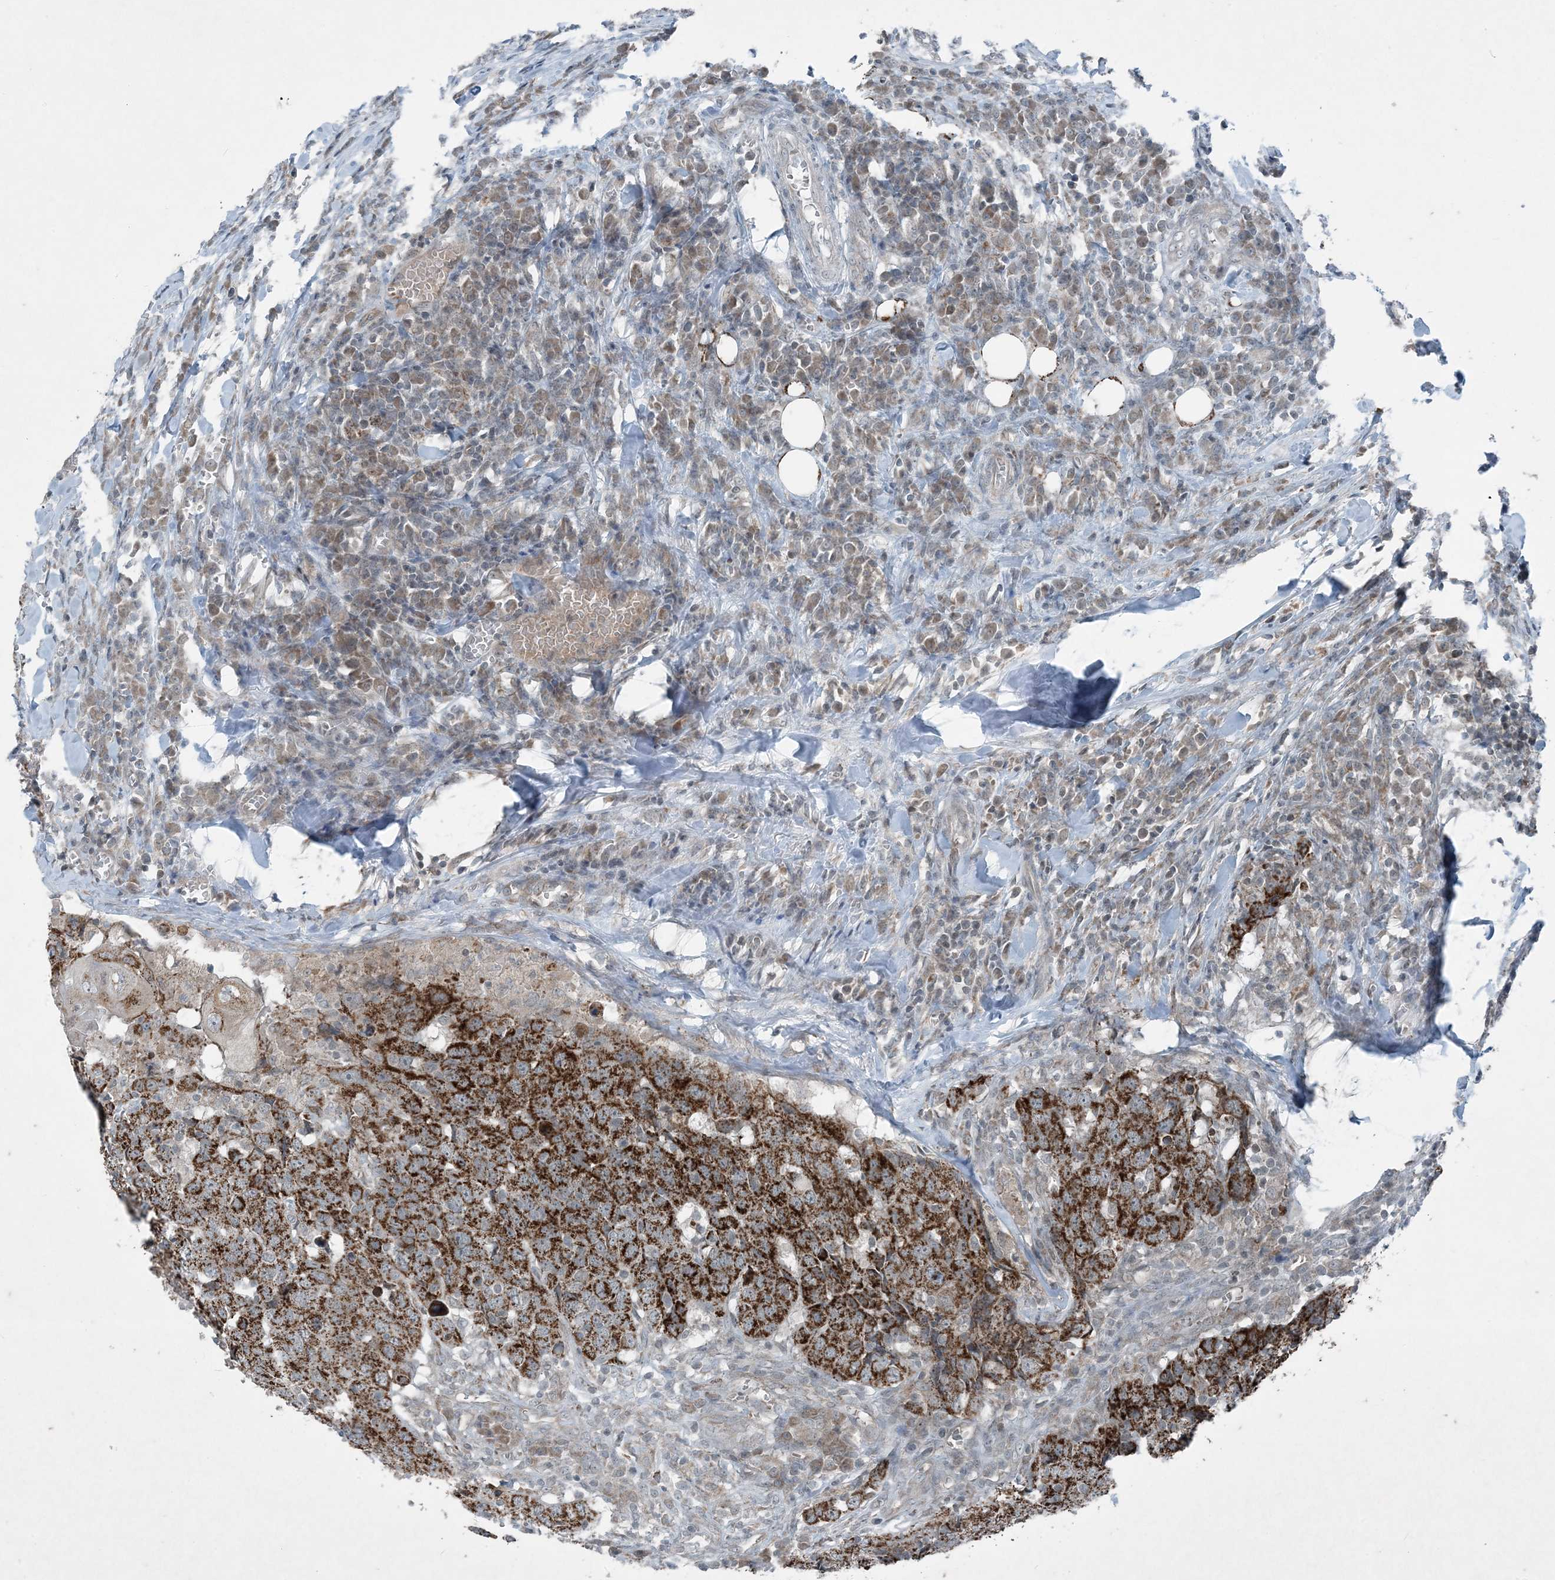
{"staining": {"intensity": "strong", "quantity": ">75%", "location": "cytoplasmic/membranous"}, "tissue": "head and neck cancer", "cell_type": "Tumor cells", "image_type": "cancer", "snomed": [{"axis": "morphology", "description": "Squamous cell carcinoma, NOS"}, {"axis": "topography", "description": "Head-Neck"}], "caption": "Tumor cells show strong cytoplasmic/membranous positivity in approximately >75% of cells in head and neck cancer (squamous cell carcinoma).", "gene": "PC", "patient": {"sex": "male", "age": 66}}